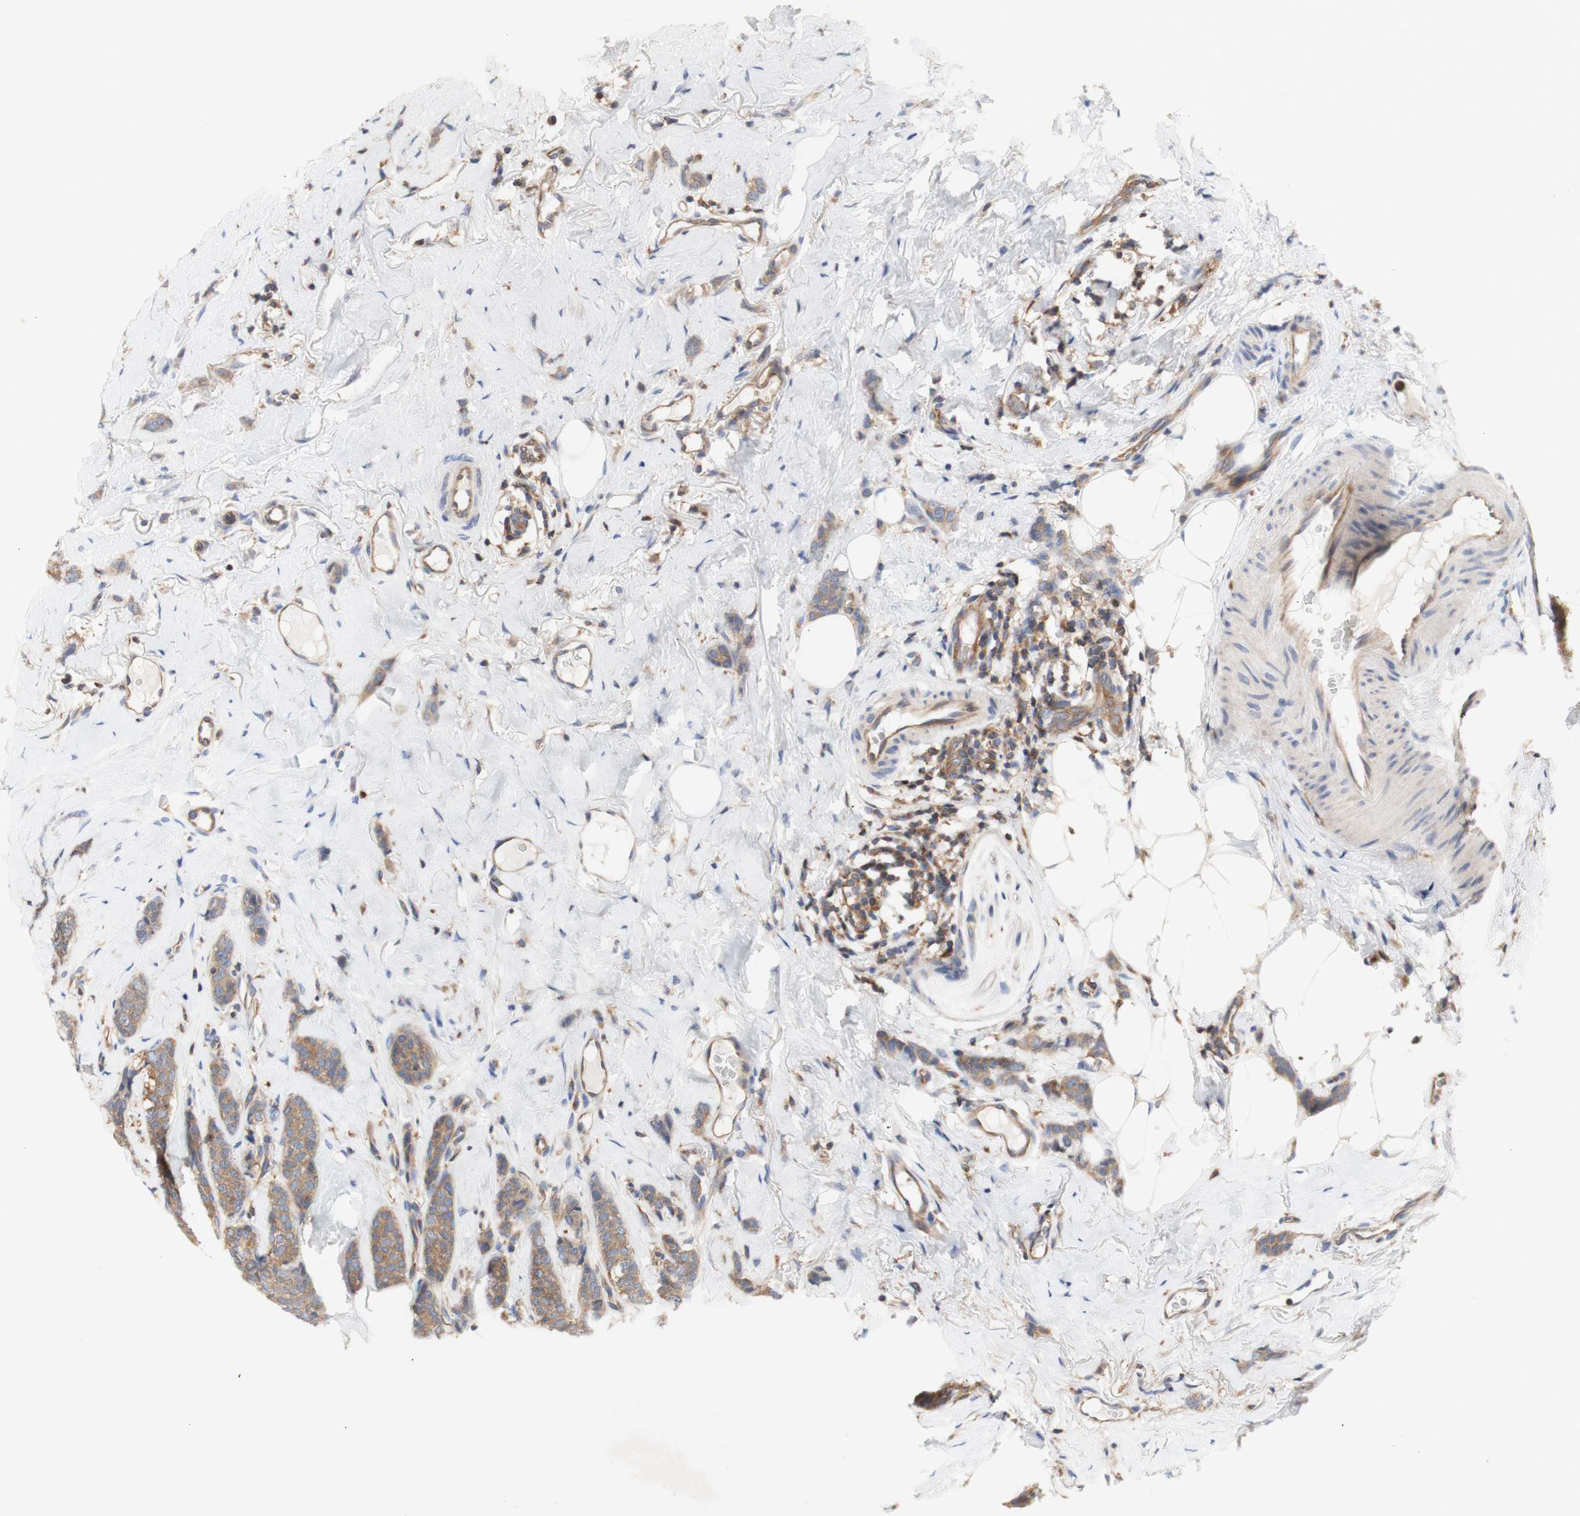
{"staining": {"intensity": "moderate", "quantity": ">75%", "location": "cytoplasmic/membranous"}, "tissue": "breast cancer", "cell_type": "Tumor cells", "image_type": "cancer", "snomed": [{"axis": "morphology", "description": "Lobular carcinoma"}, {"axis": "topography", "description": "Skin"}, {"axis": "topography", "description": "Breast"}], "caption": "A brown stain shows moderate cytoplasmic/membranous positivity of a protein in human breast cancer tumor cells.", "gene": "IKBKG", "patient": {"sex": "female", "age": 46}}